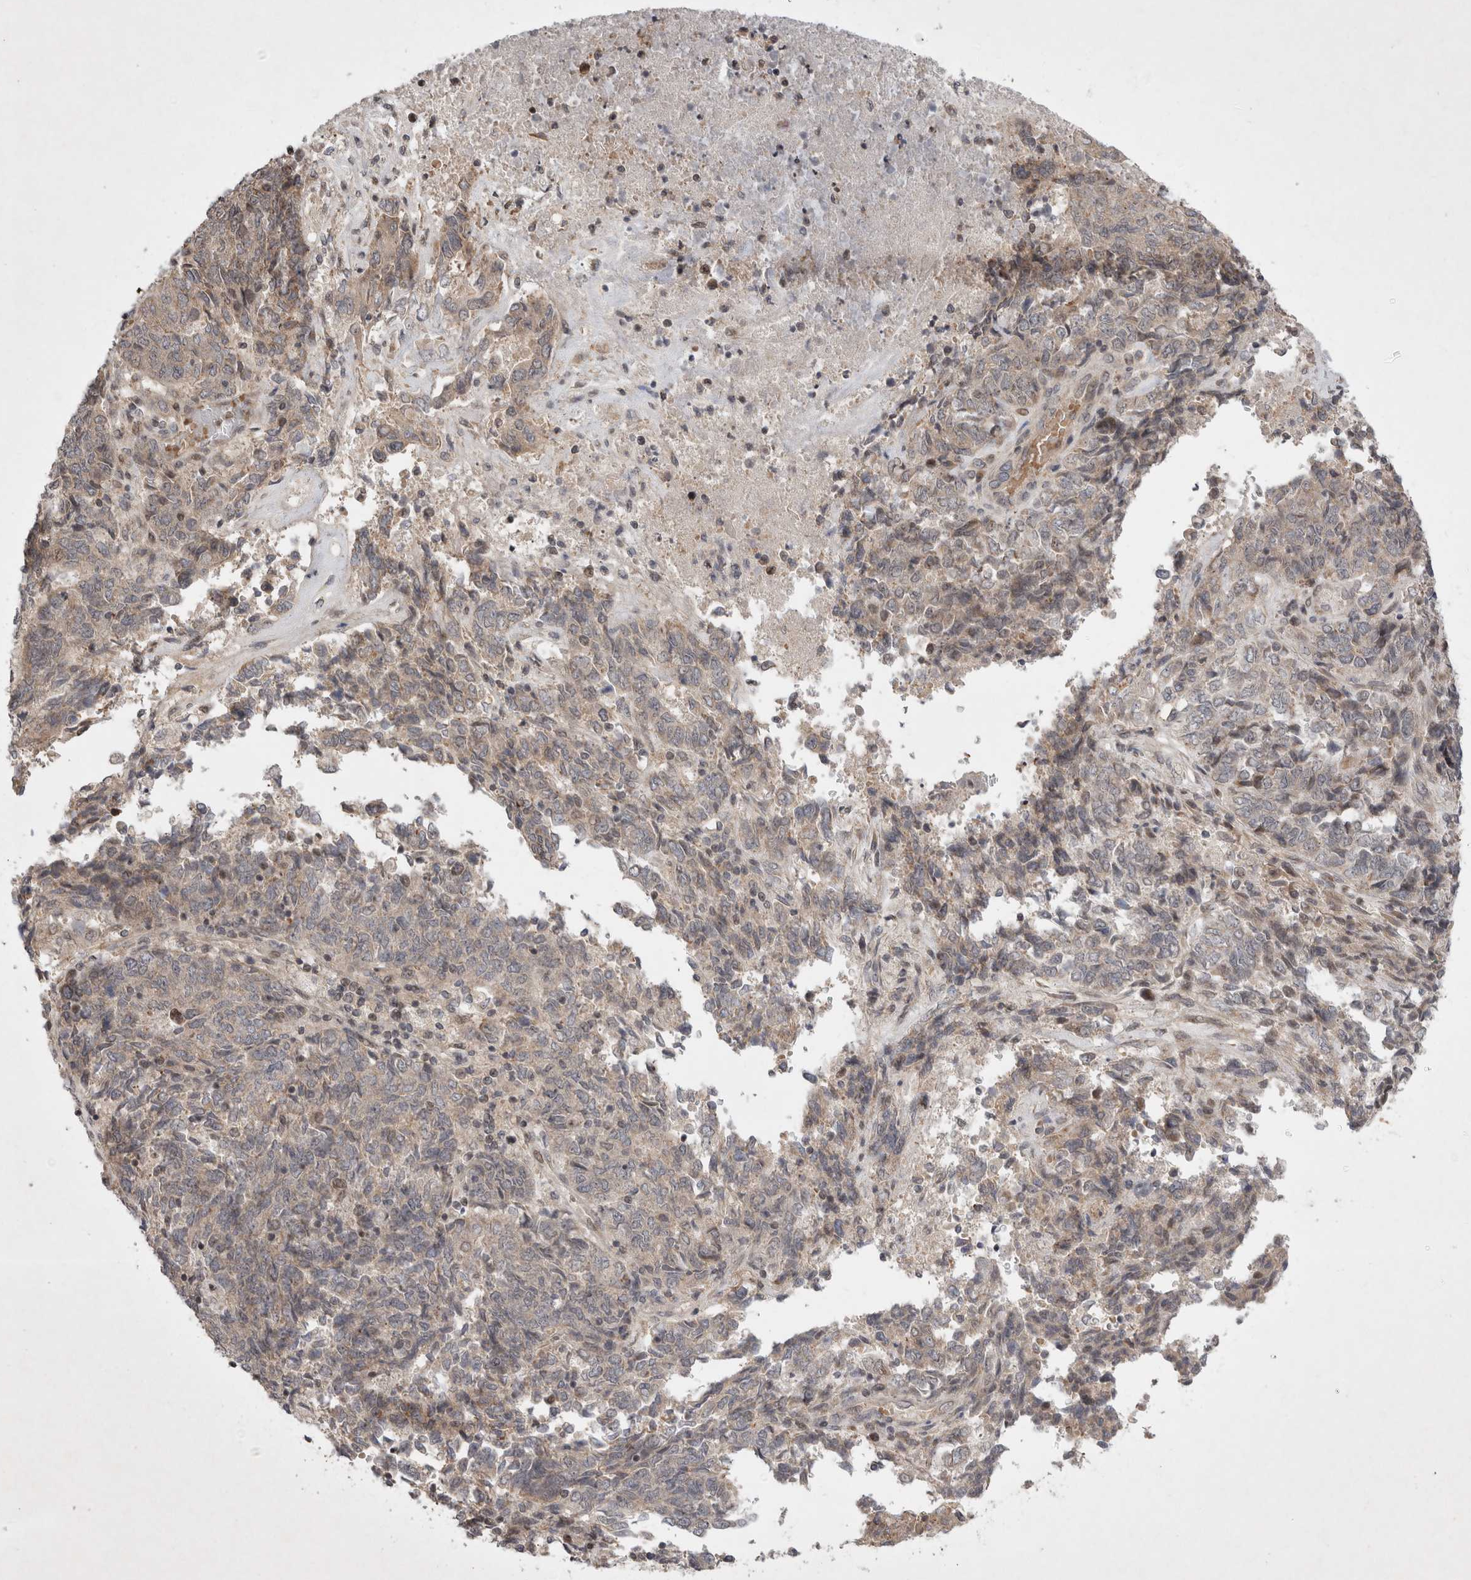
{"staining": {"intensity": "weak", "quantity": "<25%", "location": "cytoplasmic/membranous"}, "tissue": "endometrial cancer", "cell_type": "Tumor cells", "image_type": "cancer", "snomed": [{"axis": "morphology", "description": "Adenocarcinoma, NOS"}, {"axis": "topography", "description": "Endometrium"}], "caption": "Immunohistochemistry (IHC) of endometrial adenocarcinoma reveals no positivity in tumor cells.", "gene": "EIF2AK1", "patient": {"sex": "female", "age": 80}}